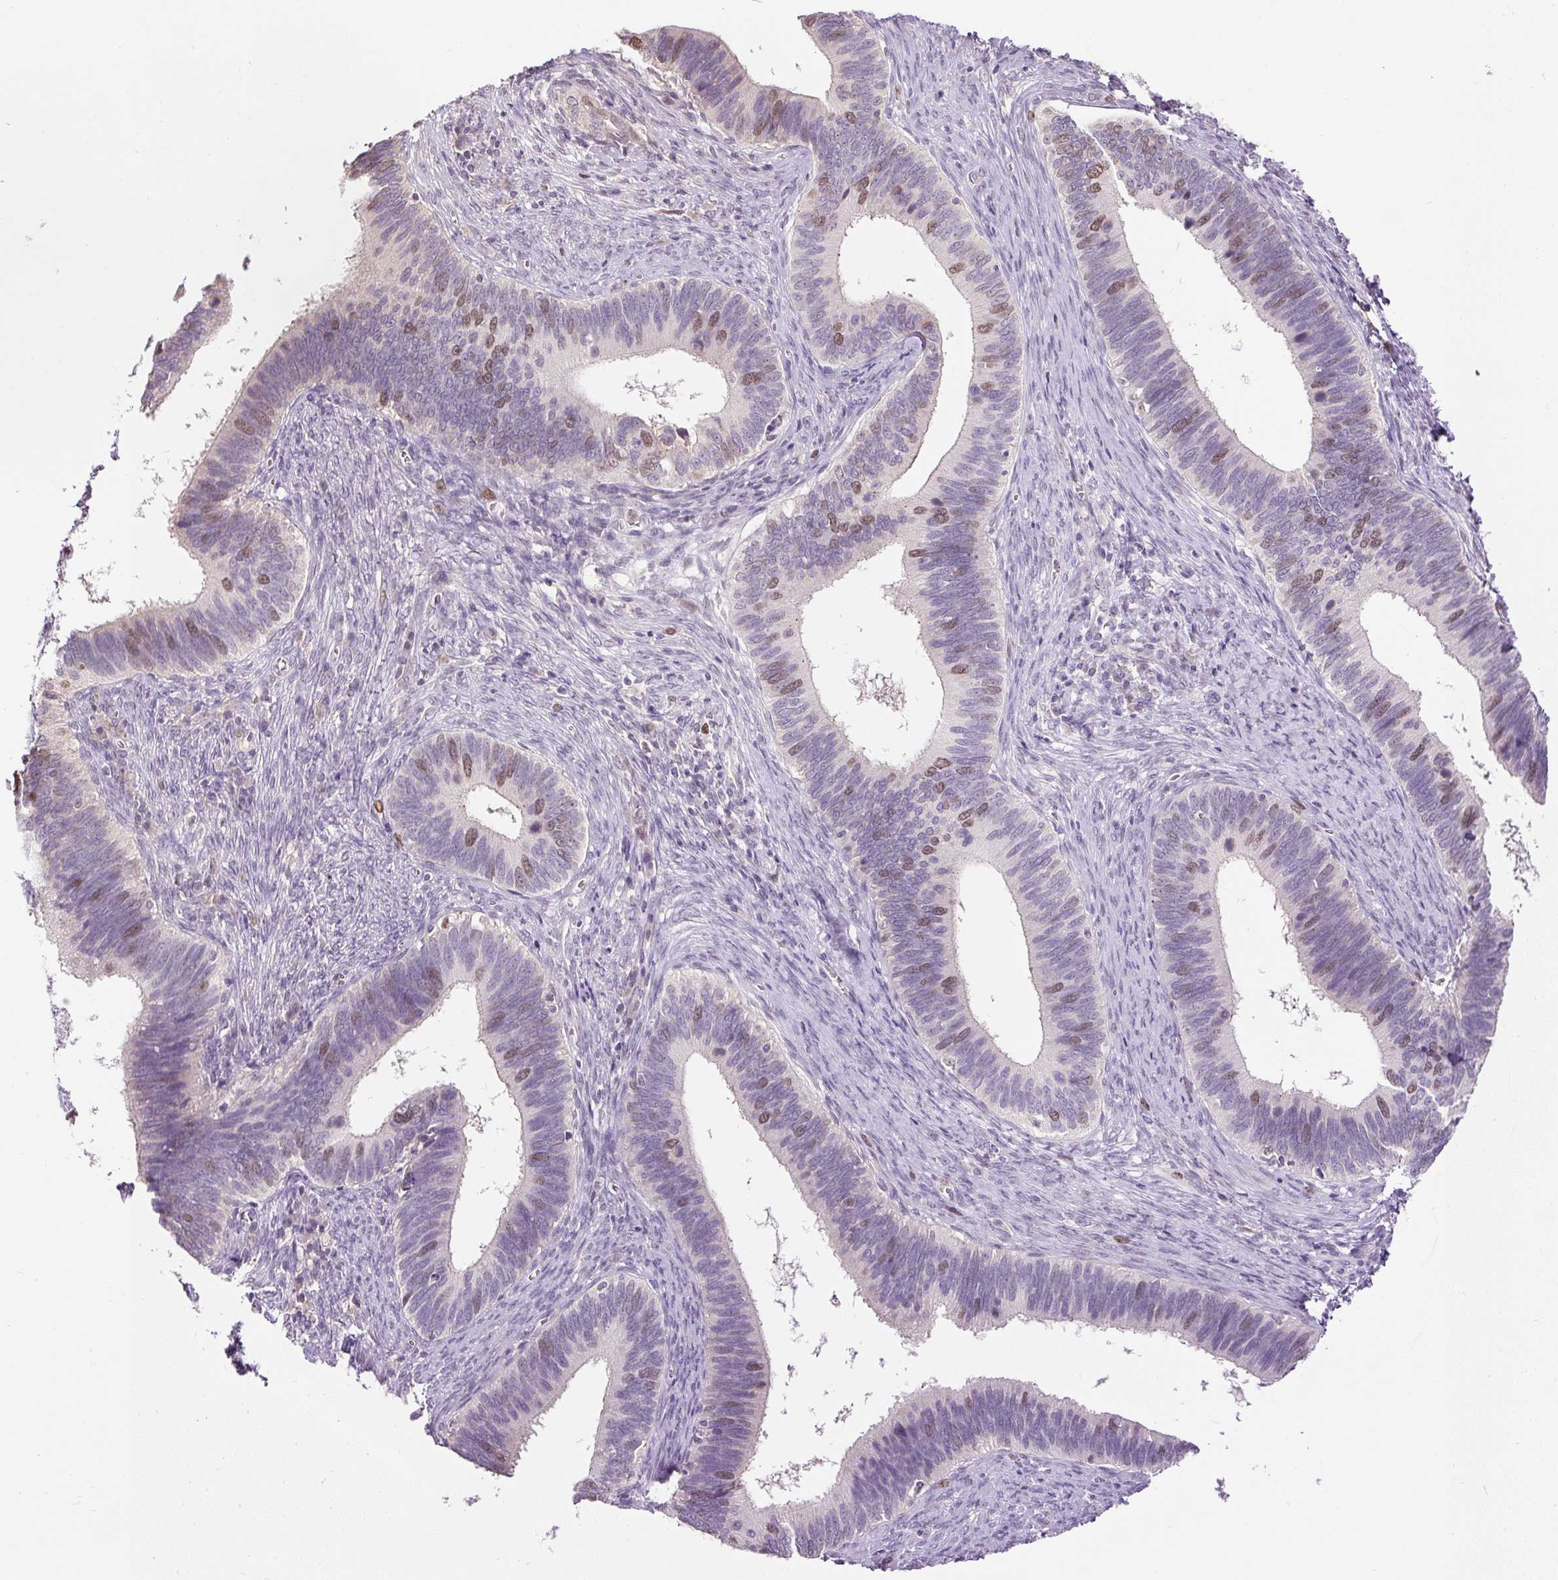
{"staining": {"intensity": "moderate", "quantity": "25%-75%", "location": "nuclear"}, "tissue": "cervical cancer", "cell_type": "Tumor cells", "image_type": "cancer", "snomed": [{"axis": "morphology", "description": "Adenocarcinoma, NOS"}, {"axis": "topography", "description": "Cervix"}], "caption": "Protein analysis of adenocarcinoma (cervical) tissue reveals moderate nuclear expression in approximately 25%-75% of tumor cells.", "gene": "RACGAP1", "patient": {"sex": "female", "age": 42}}